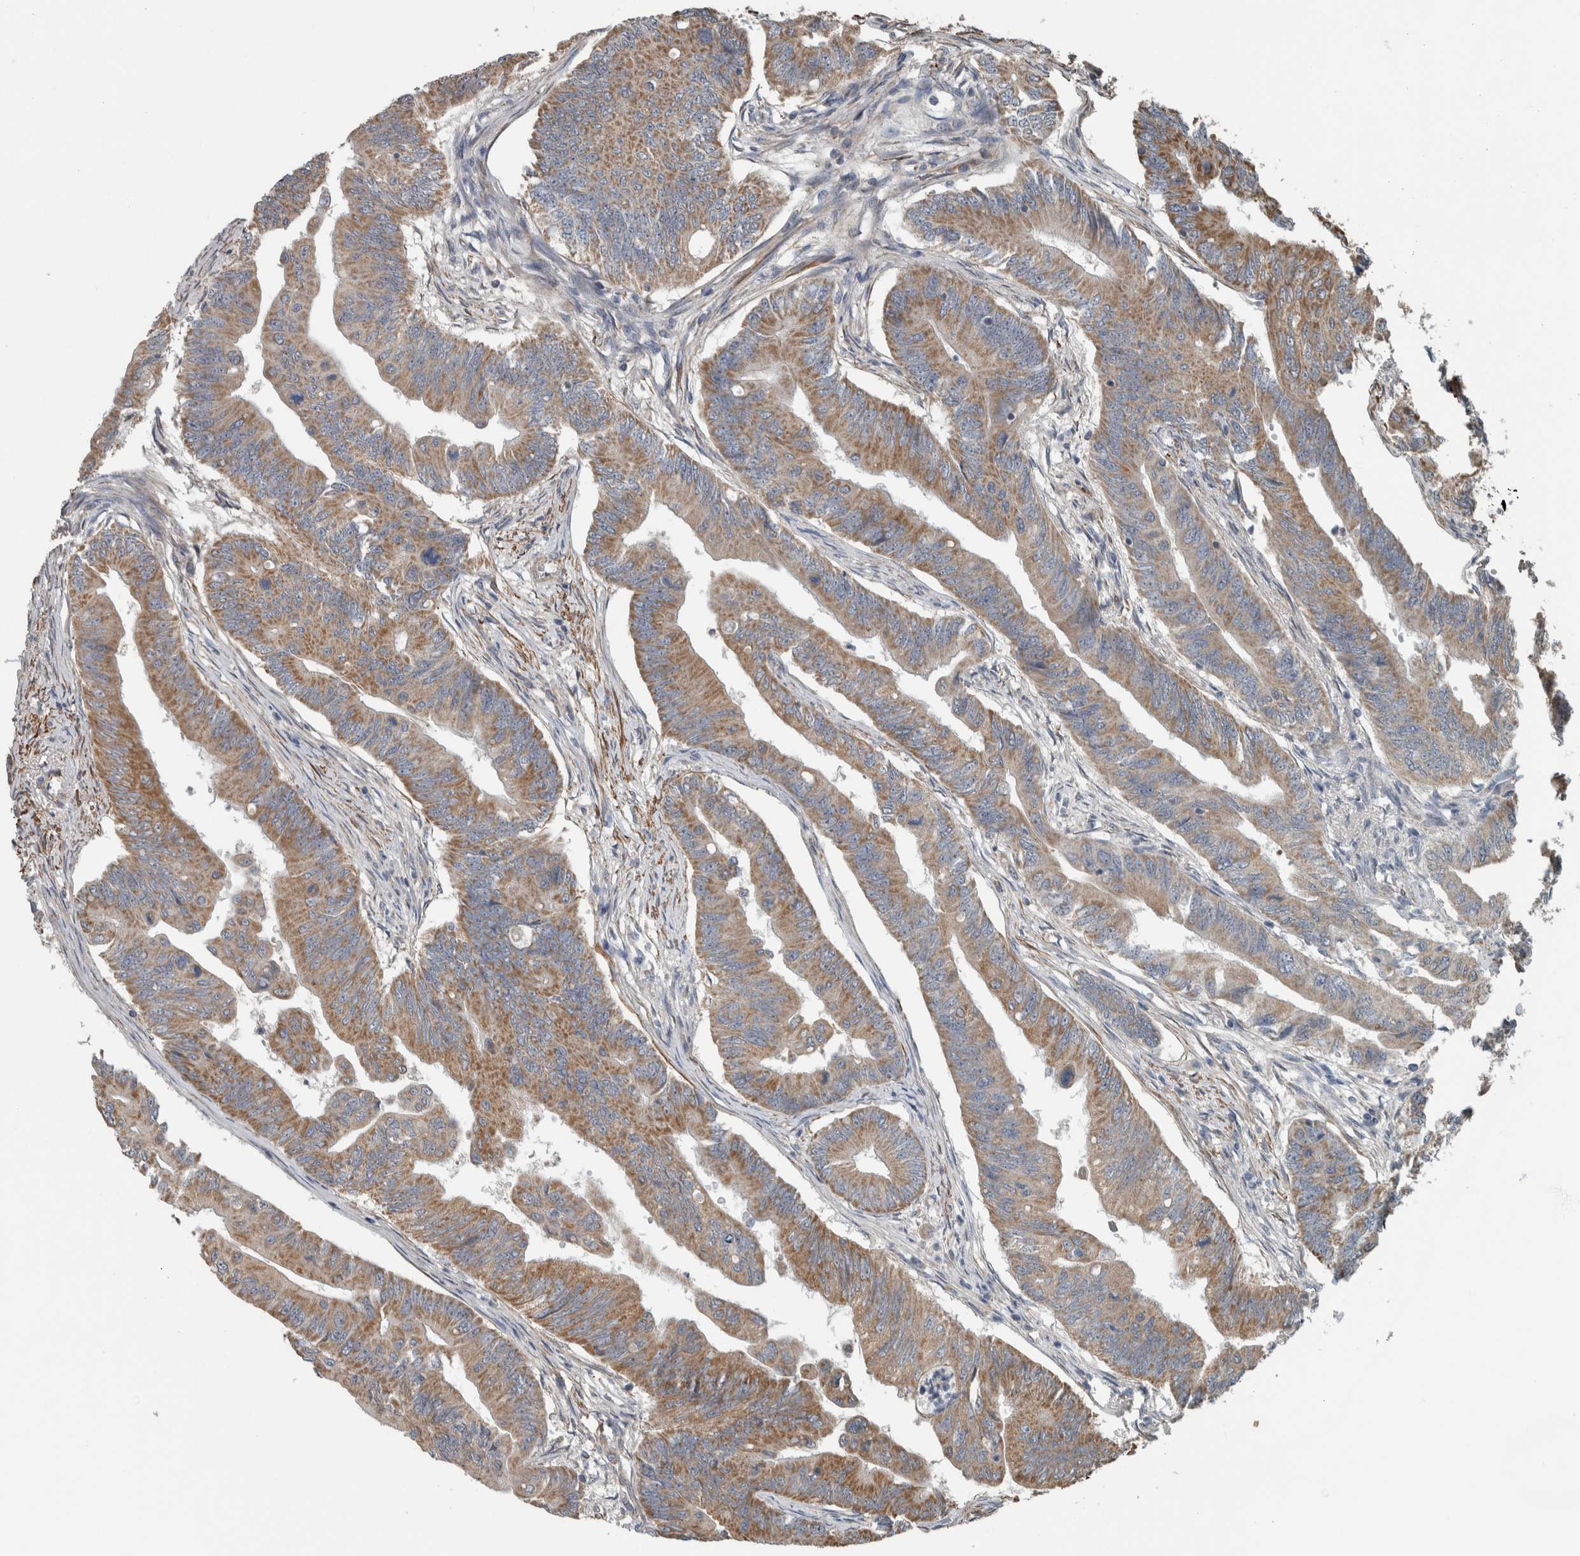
{"staining": {"intensity": "moderate", "quantity": ">75%", "location": "cytoplasmic/membranous"}, "tissue": "colorectal cancer", "cell_type": "Tumor cells", "image_type": "cancer", "snomed": [{"axis": "morphology", "description": "Adenoma, NOS"}, {"axis": "morphology", "description": "Adenocarcinoma, NOS"}, {"axis": "topography", "description": "Colon"}], "caption": "This is a micrograph of IHC staining of adenocarcinoma (colorectal), which shows moderate staining in the cytoplasmic/membranous of tumor cells.", "gene": "ARMC1", "patient": {"sex": "male", "age": 79}}